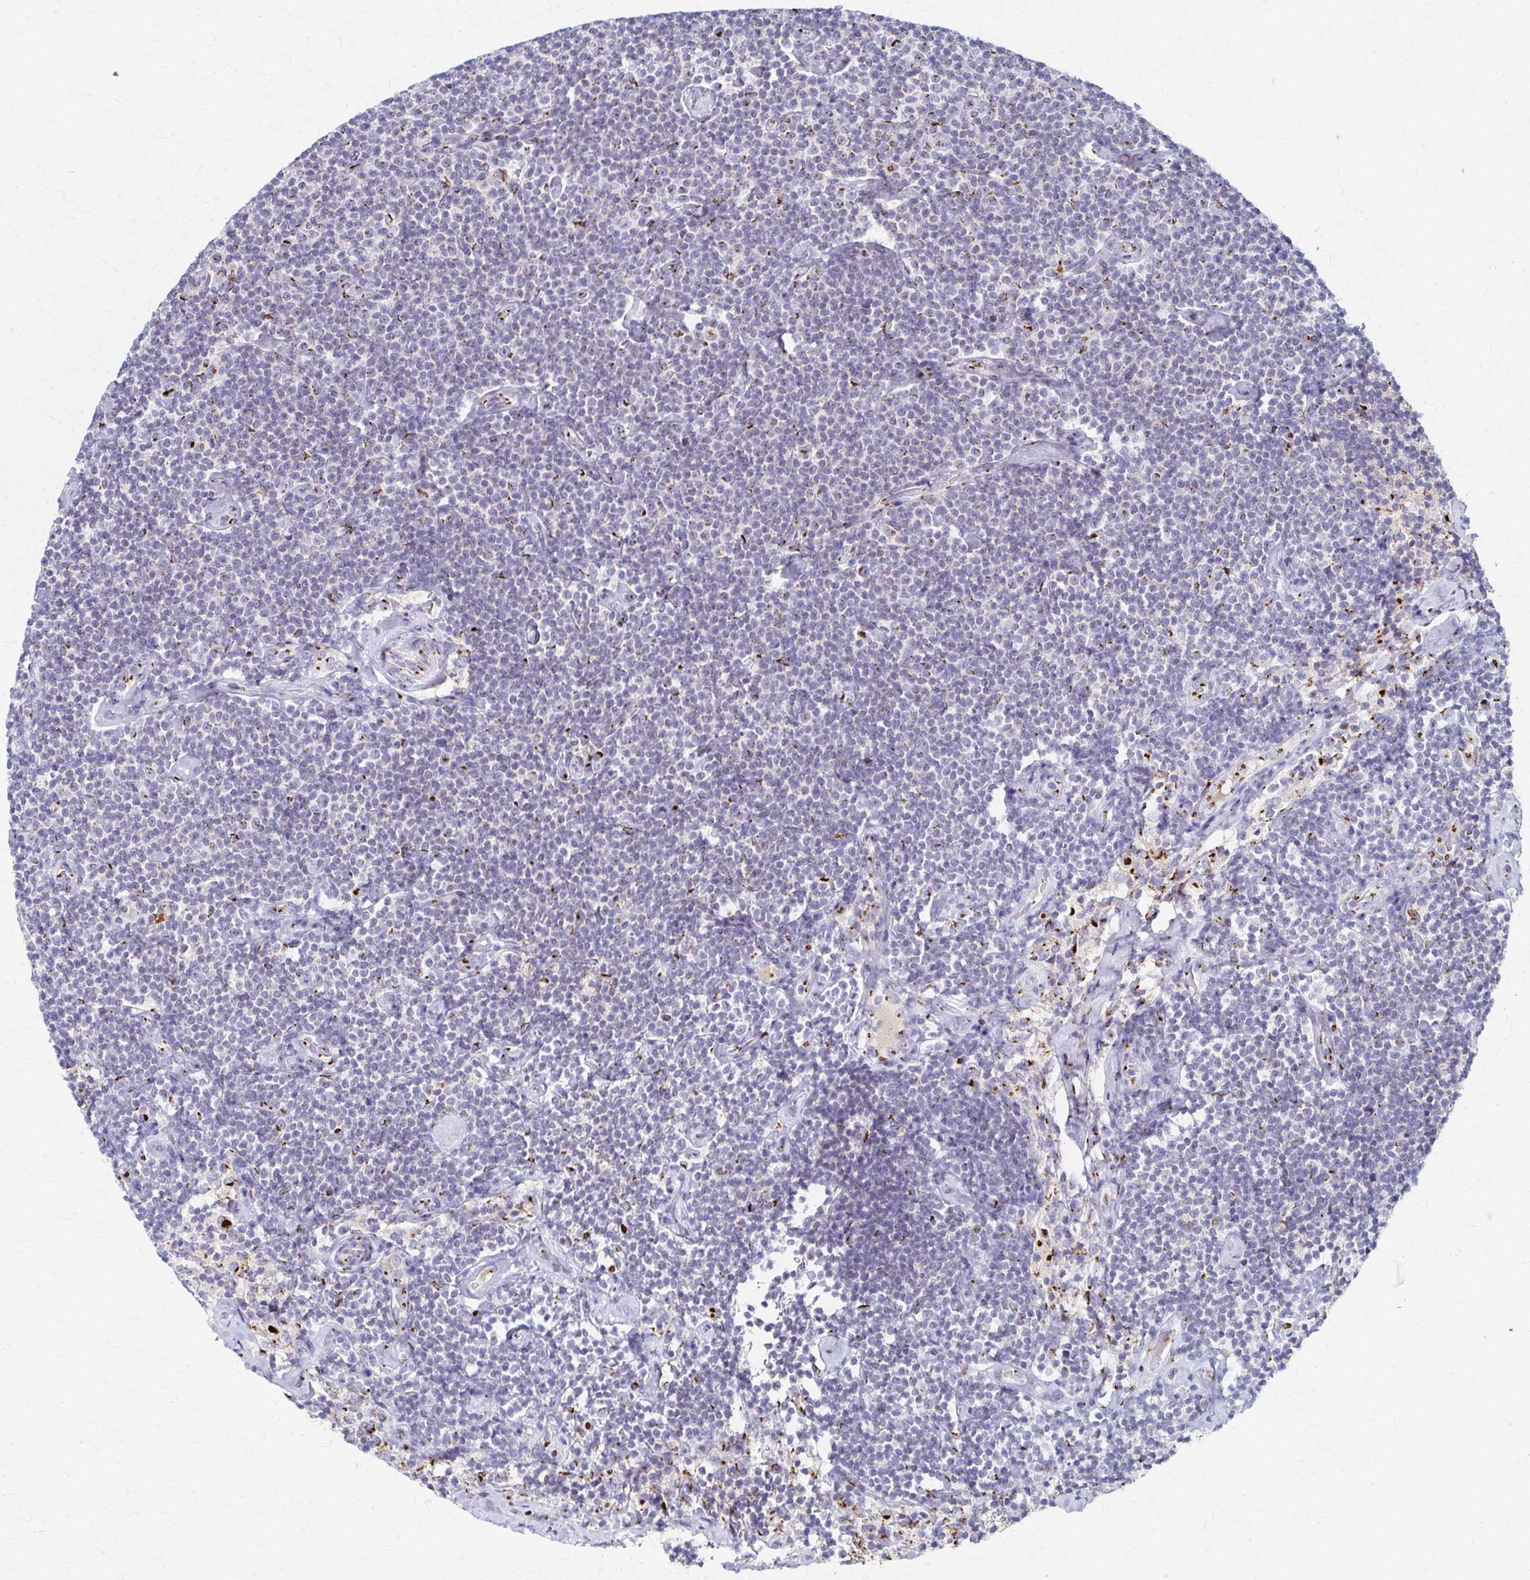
{"staining": {"intensity": "negative", "quantity": "none", "location": "none"}, "tissue": "lymphoma", "cell_type": "Tumor cells", "image_type": "cancer", "snomed": [{"axis": "morphology", "description": "Malignant lymphoma, non-Hodgkin's type, Low grade"}, {"axis": "topography", "description": "Lymph node"}], "caption": "A high-resolution photomicrograph shows IHC staining of low-grade malignant lymphoma, non-Hodgkin's type, which shows no significant positivity in tumor cells. The staining was performed using DAB to visualize the protein expression in brown, while the nuclei were stained in blue with hematoxylin (Magnification: 20x).", "gene": "TM9SF1", "patient": {"sex": "male", "age": 81}}